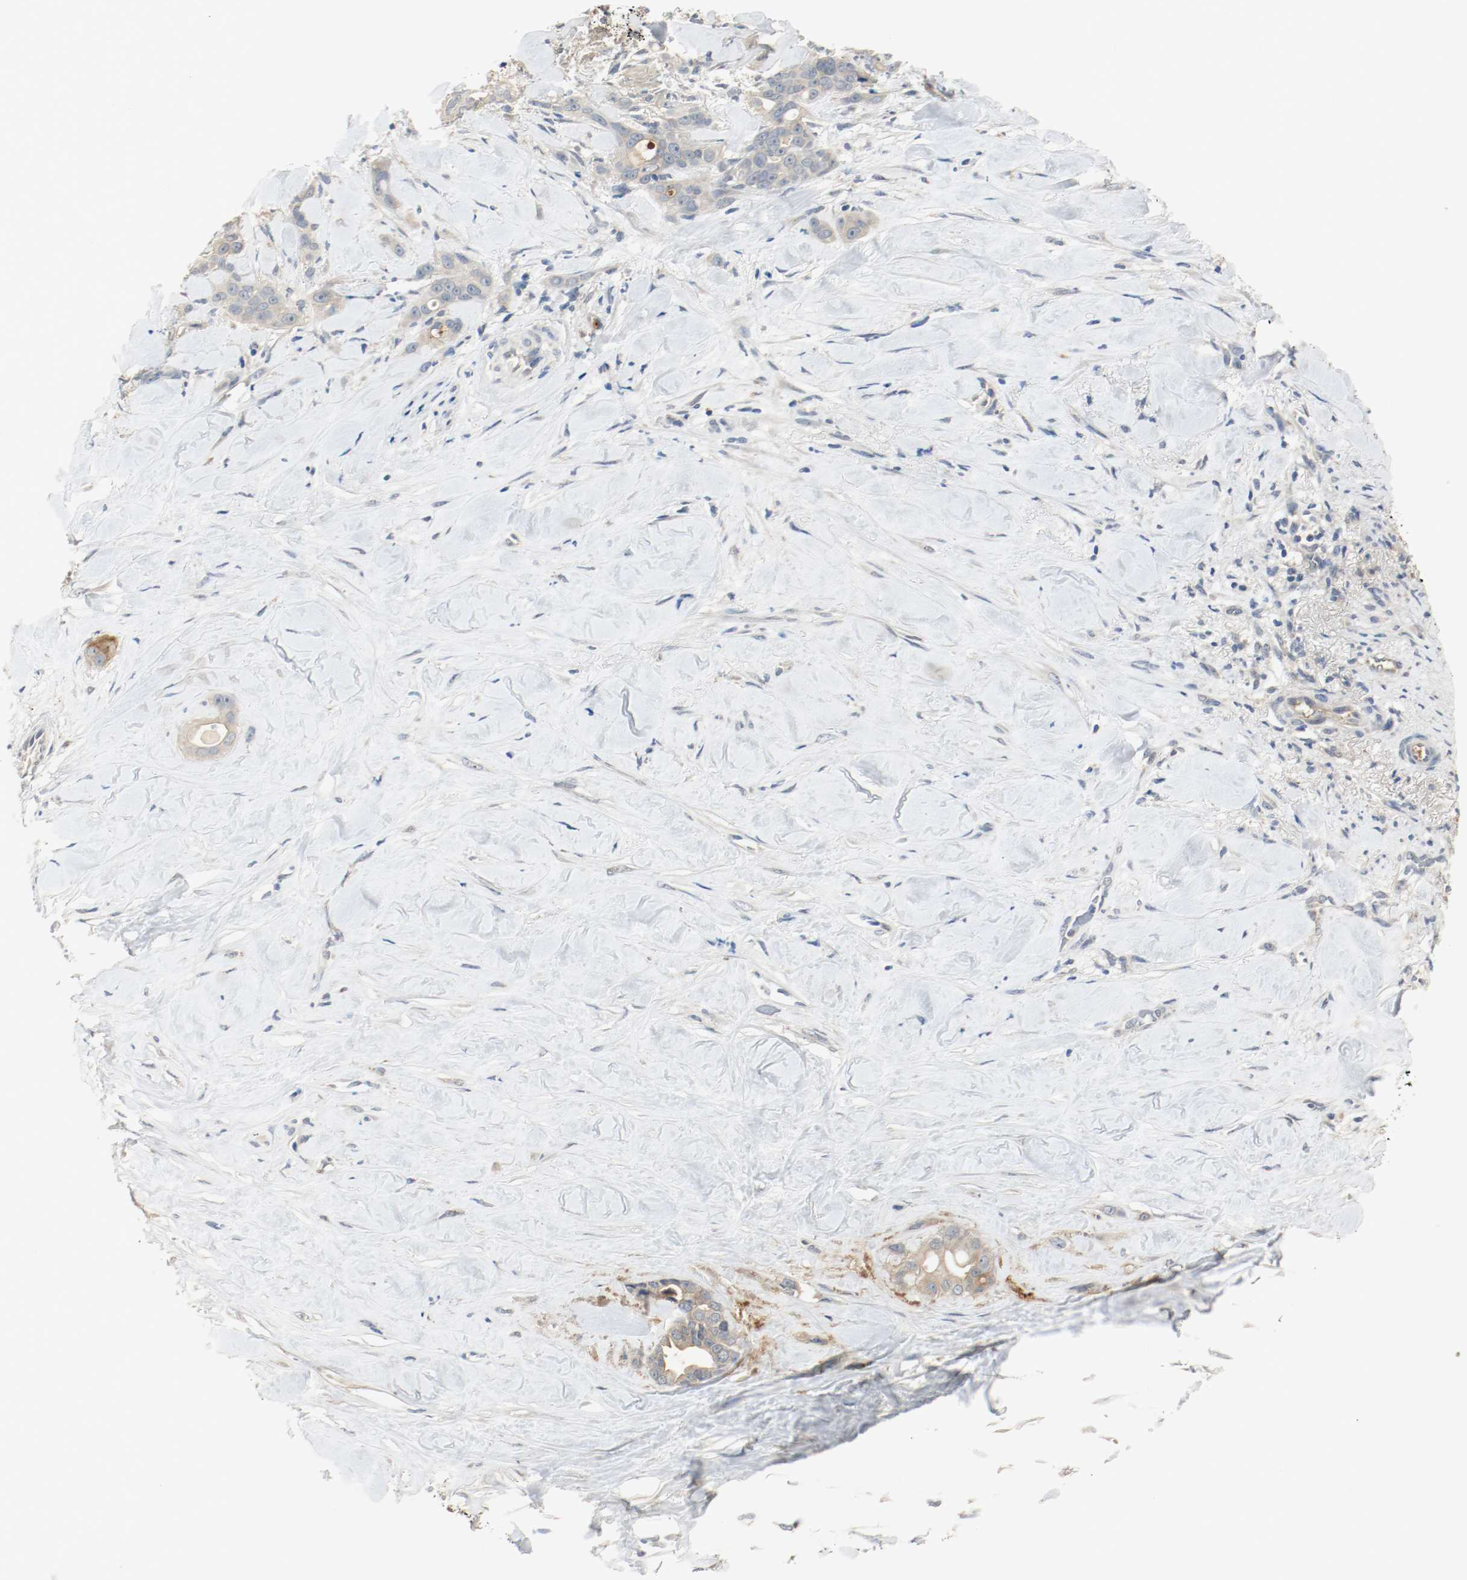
{"staining": {"intensity": "moderate", "quantity": ">75%", "location": "cytoplasmic/membranous"}, "tissue": "liver cancer", "cell_type": "Tumor cells", "image_type": "cancer", "snomed": [{"axis": "morphology", "description": "Cholangiocarcinoma"}, {"axis": "topography", "description": "Liver"}], "caption": "Immunohistochemistry photomicrograph of neoplastic tissue: human liver cancer stained using immunohistochemistry reveals medium levels of moderate protein expression localized specifically in the cytoplasmic/membranous of tumor cells, appearing as a cytoplasmic/membranous brown color.", "gene": "MELTF", "patient": {"sex": "female", "age": 67}}